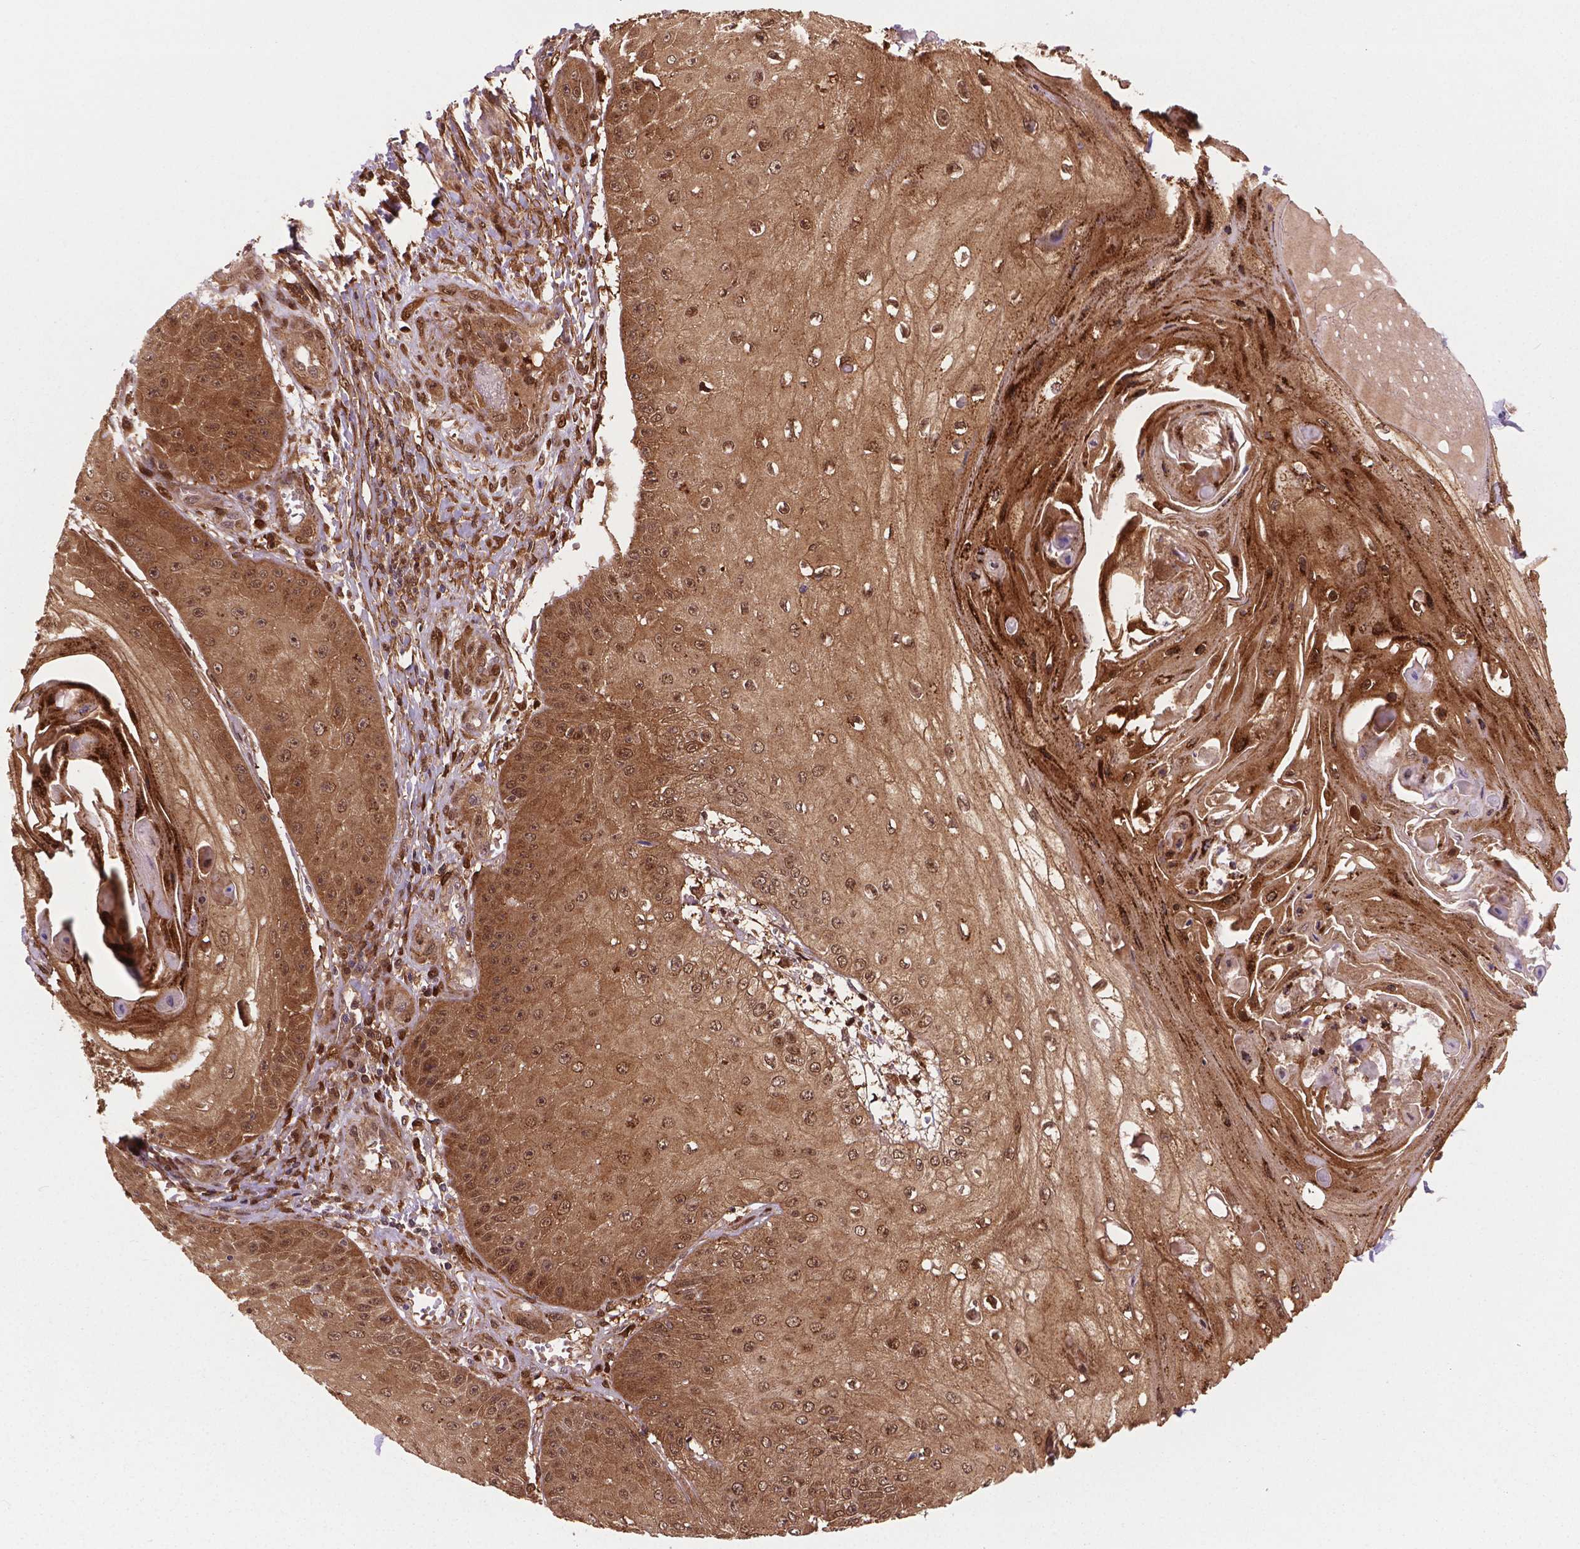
{"staining": {"intensity": "moderate", "quantity": ">75%", "location": "cytoplasmic/membranous,nuclear"}, "tissue": "skin cancer", "cell_type": "Tumor cells", "image_type": "cancer", "snomed": [{"axis": "morphology", "description": "Squamous cell carcinoma, NOS"}, {"axis": "topography", "description": "Skin"}], "caption": "The histopathology image shows a brown stain indicating the presence of a protein in the cytoplasmic/membranous and nuclear of tumor cells in skin cancer (squamous cell carcinoma). (brown staining indicates protein expression, while blue staining denotes nuclei).", "gene": "PLIN3", "patient": {"sex": "male", "age": 70}}